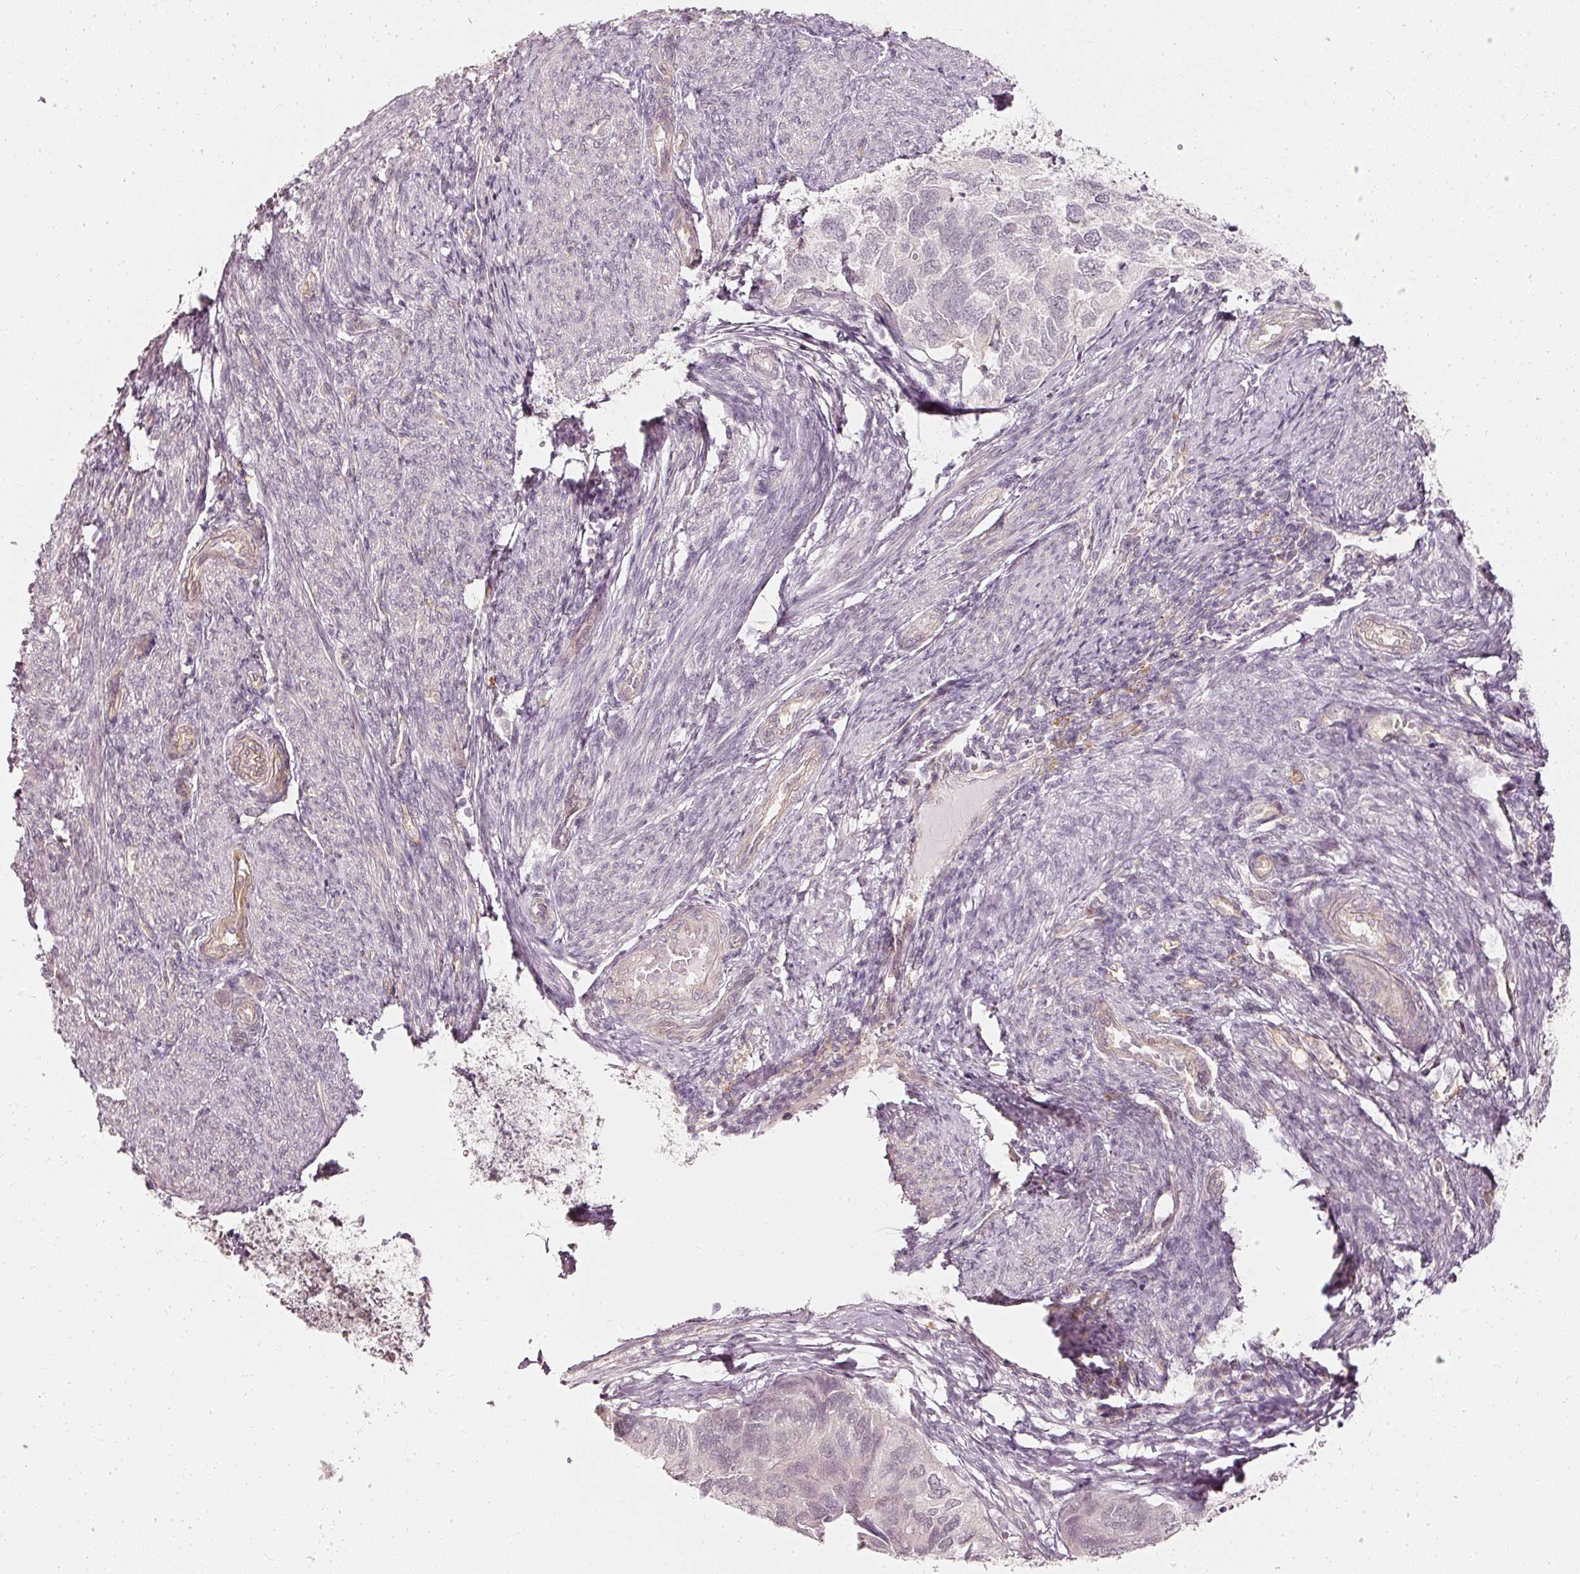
{"staining": {"intensity": "negative", "quantity": "none", "location": "none"}, "tissue": "endometrial cancer", "cell_type": "Tumor cells", "image_type": "cancer", "snomed": [{"axis": "morphology", "description": "Carcinoma, NOS"}, {"axis": "topography", "description": "Uterus"}], "caption": "DAB (3,3'-diaminobenzidine) immunohistochemical staining of endometrial cancer (carcinoma) exhibits no significant expression in tumor cells.", "gene": "DRD2", "patient": {"sex": "female", "age": 76}}